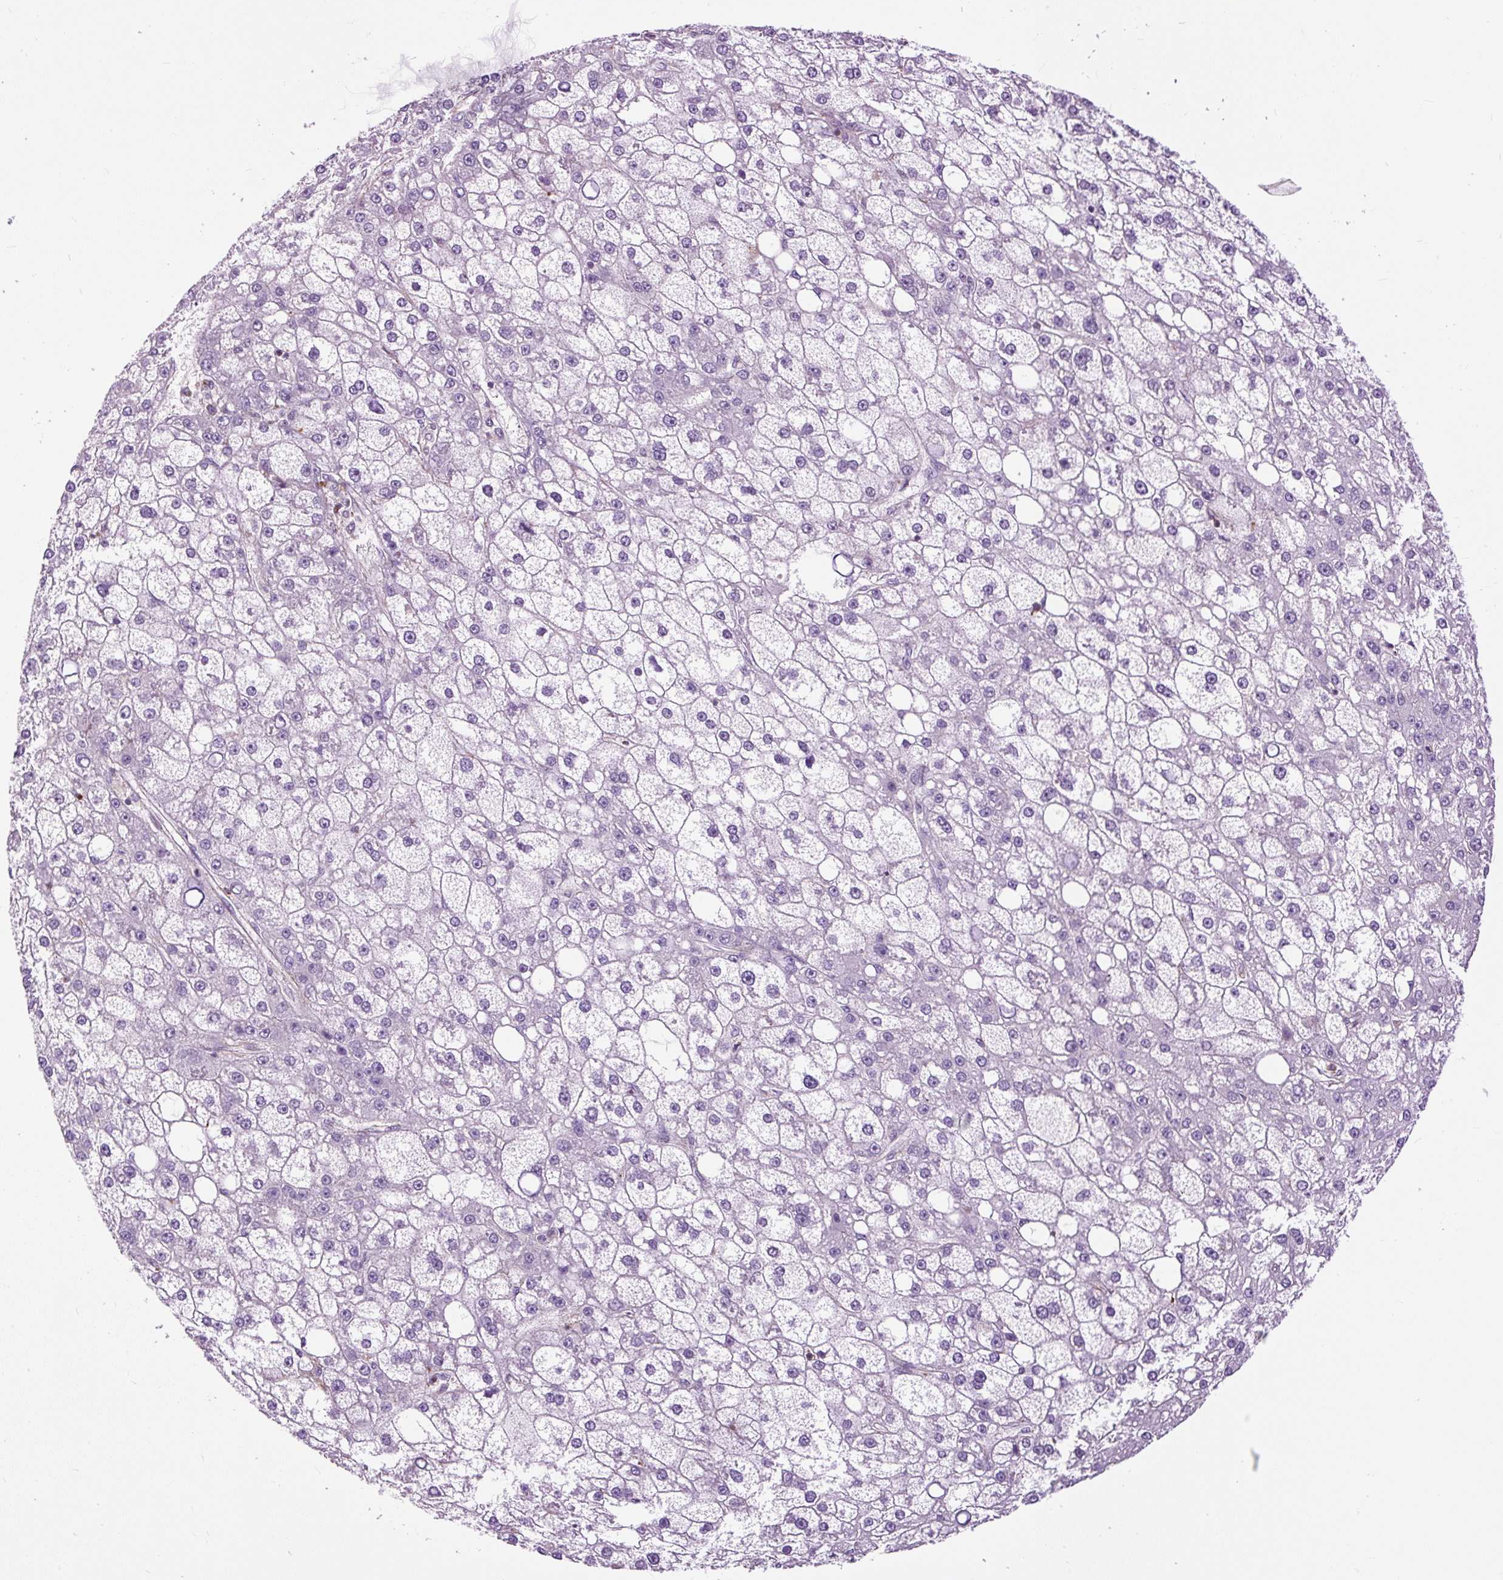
{"staining": {"intensity": "negative", "quantity": "none", "location": "none"}, "tissue": "liver cancer", "cell_type": "Tumor cells", "image_type": "cancer", "snomed": [{"axis": "morphology", "description": "Carcinoma, Hepatocellular, NOS"}, {"axis": "topography", "description": "Liver"}], "caption": "This is an immunohistochemistry (IHC) image of human liver hepatocellular carcinoma. There is no expression in tumor cells.", "gene": "ZNF197", "patient": {"sex": "male", "age": 67}}